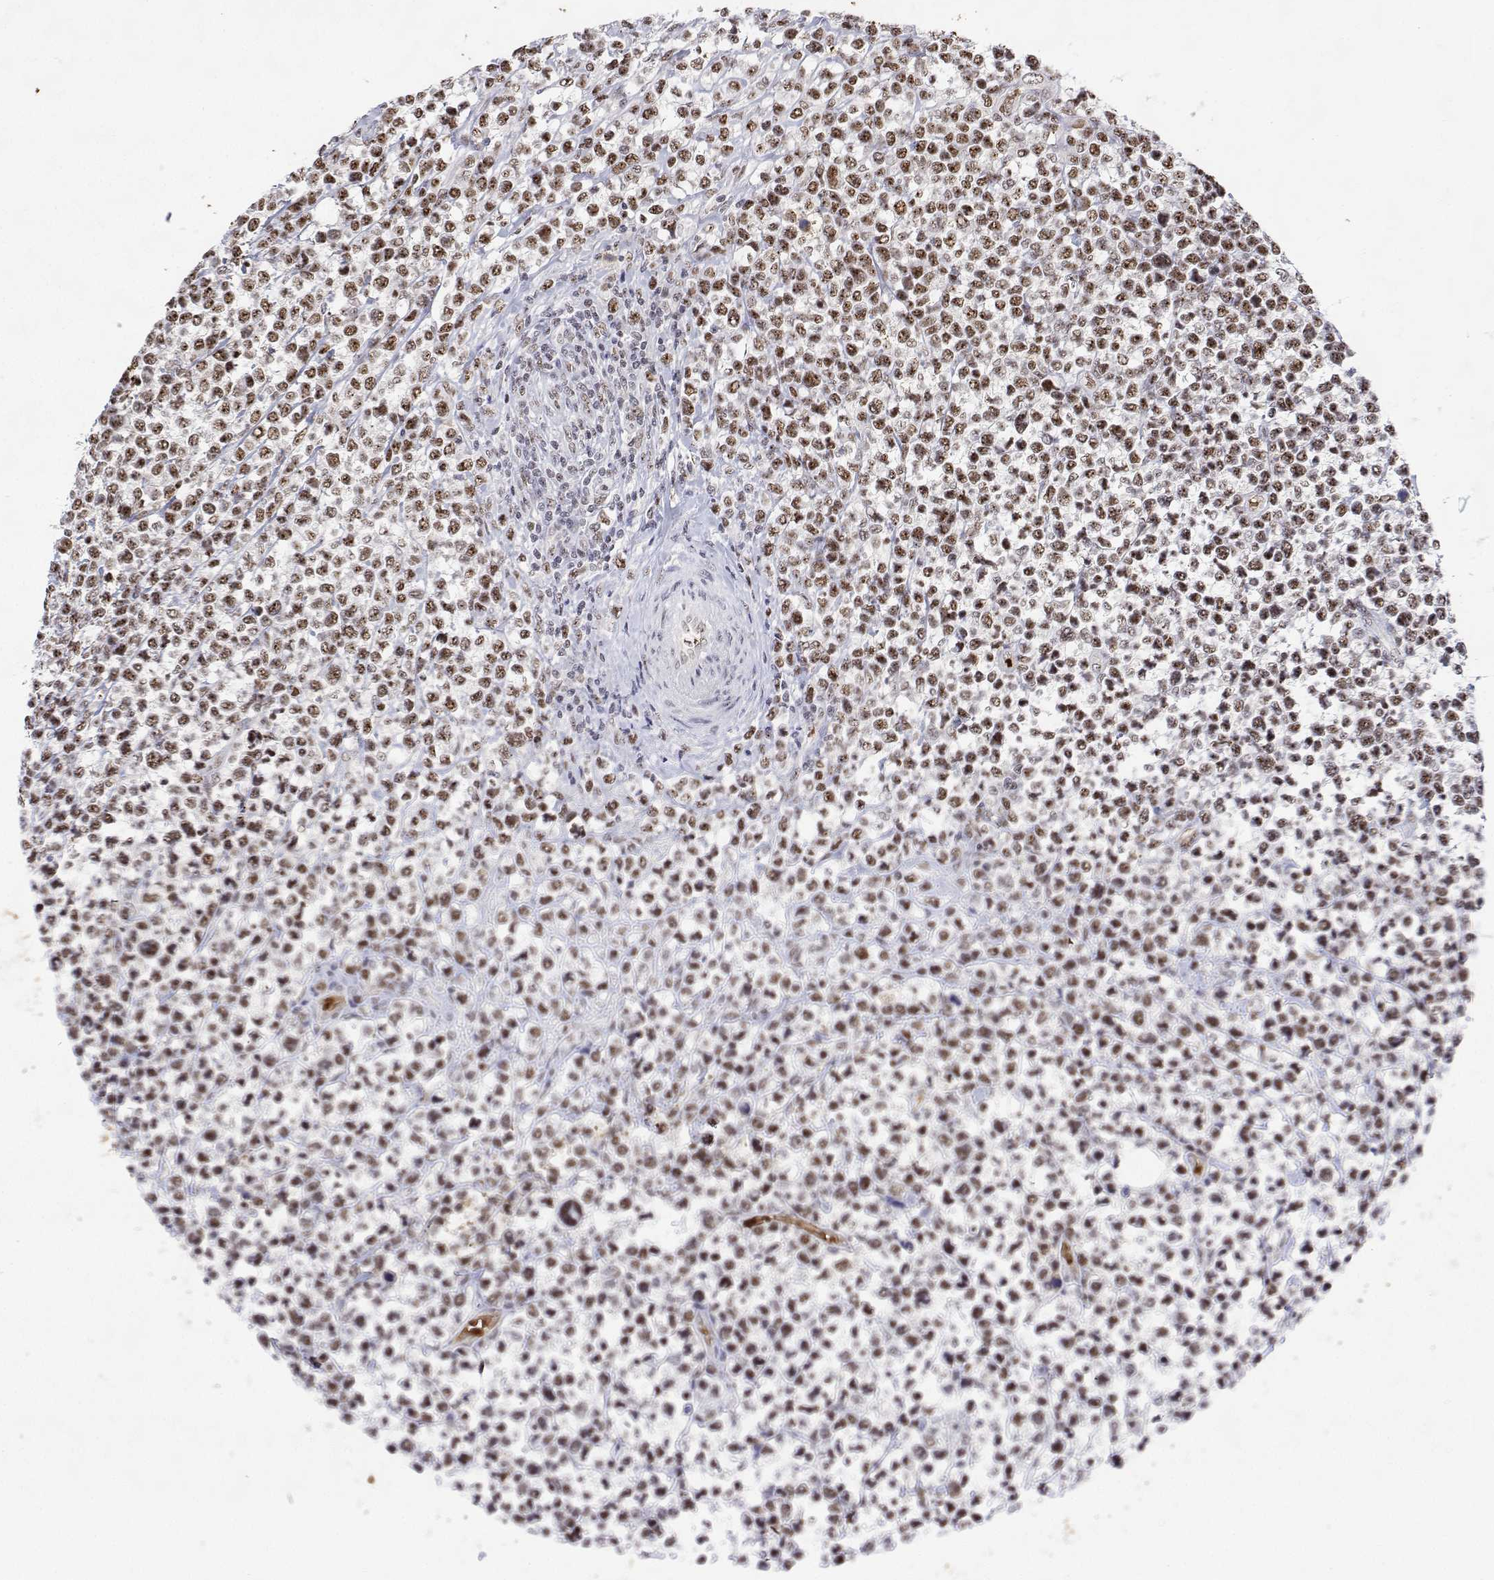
{"staining": {"intensity": "moderate", "quantity": ">75%", "location": "nuclear"}, "tissue": "lymphoma", "cell_type": "Tumor cells", "image_type": "cancer", "snomed": [{"axis": "morphology", "description": "Malignant lymphoma, non-Hodgkin's type, High grade"}, {"axis": "topography", "description": "Soft tissue"}], "caption": "This micrograph exhibits immunohistochemistry staining of lymphoma, with medium moderate nuclear positivity in approximately >75% of tumor cells.", "gene": "ADAR", "patient": {"sex": "female", "age": 56}}